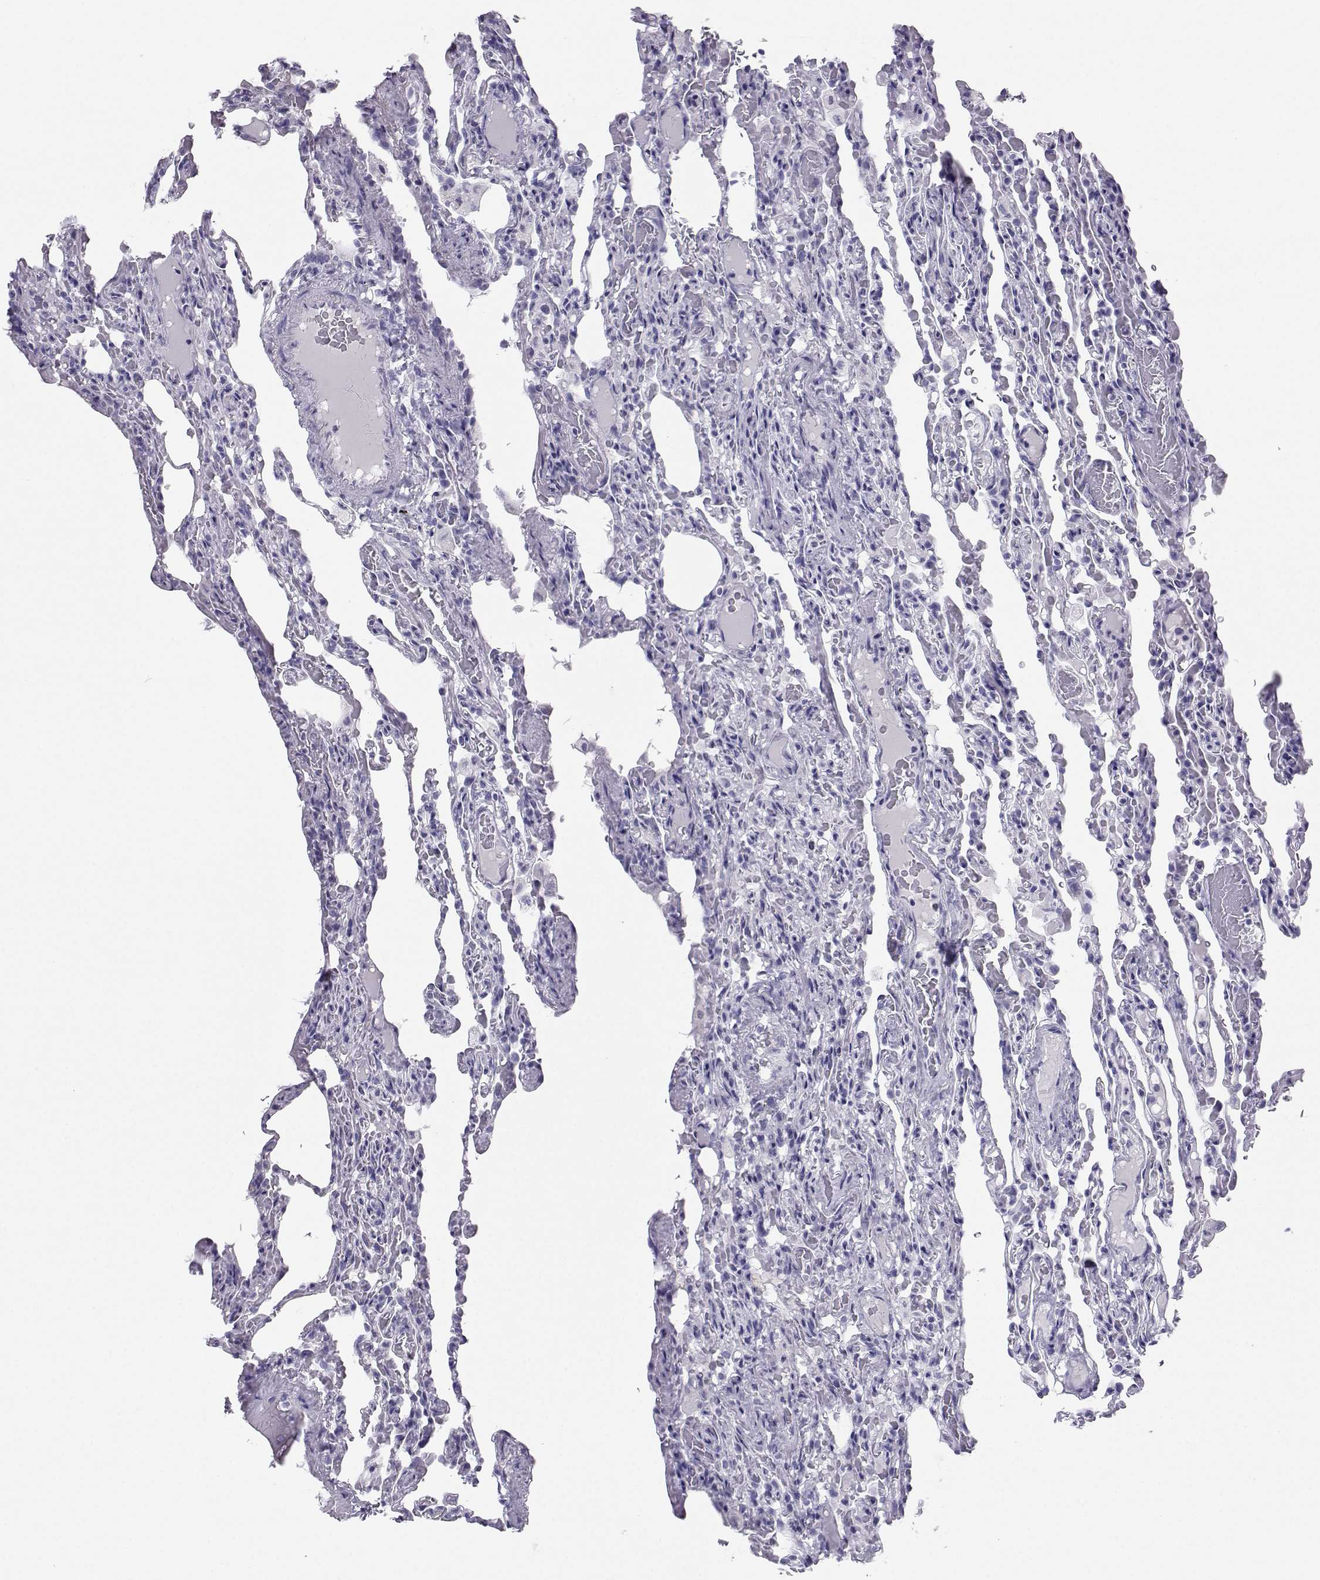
{"staining": {"intensity": "negative", "quantity": "none", "location": "none"}, "tissue": "lung", "cell_type": "Alveolar cells", "image_type": "normal", "snomed": [{"axis": "morphology", "description": "Normal tissue, NOS"}, {"axis": "topography", "description": "Lung"}], "caption": "Human lung stained for a protein using IHC displays no positivity in alveolar cells.", "gene": "SST", "patient": {"sex": "female", "age": 43}}